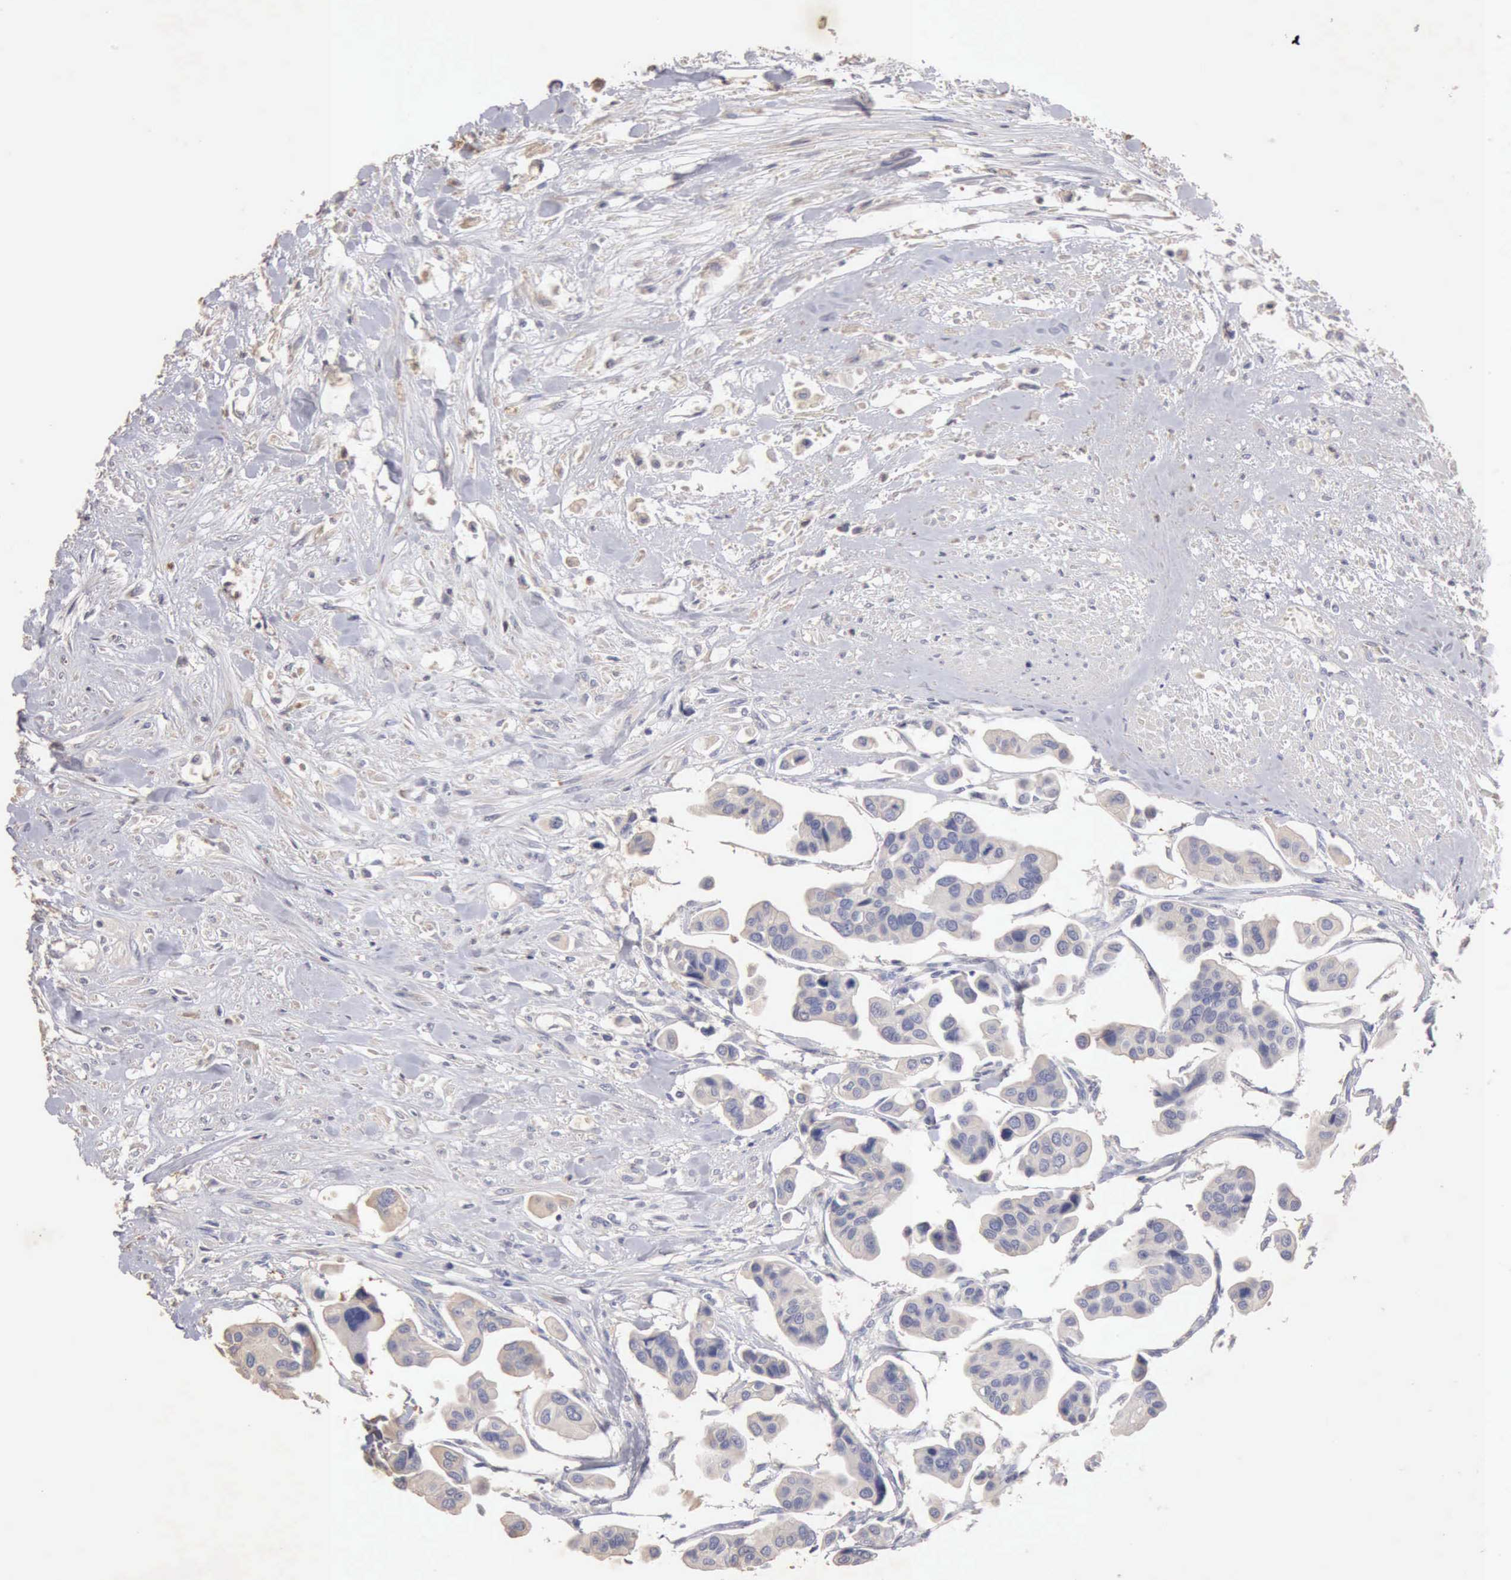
{"staining": {"intensity": "negative", "quantity": "none", "location": "none"}, "tissue": "urothelial cancer", "cell_type": "Tumor cells", "image_type": "cancer", "snomed": [{"axis": "morphology", "description": "Adenocarcinoma, NOS"}, {"axis": "topography", "description": "Urinary bladder"}], "caption": "High power microscopy photomicrograph of an immunohistochemistry (IHC) image of urothelial cancer, revealing no significant expression in tumor cells.", "gene": "KRT6B", "patient": {"sex": "male", "age": 61}}